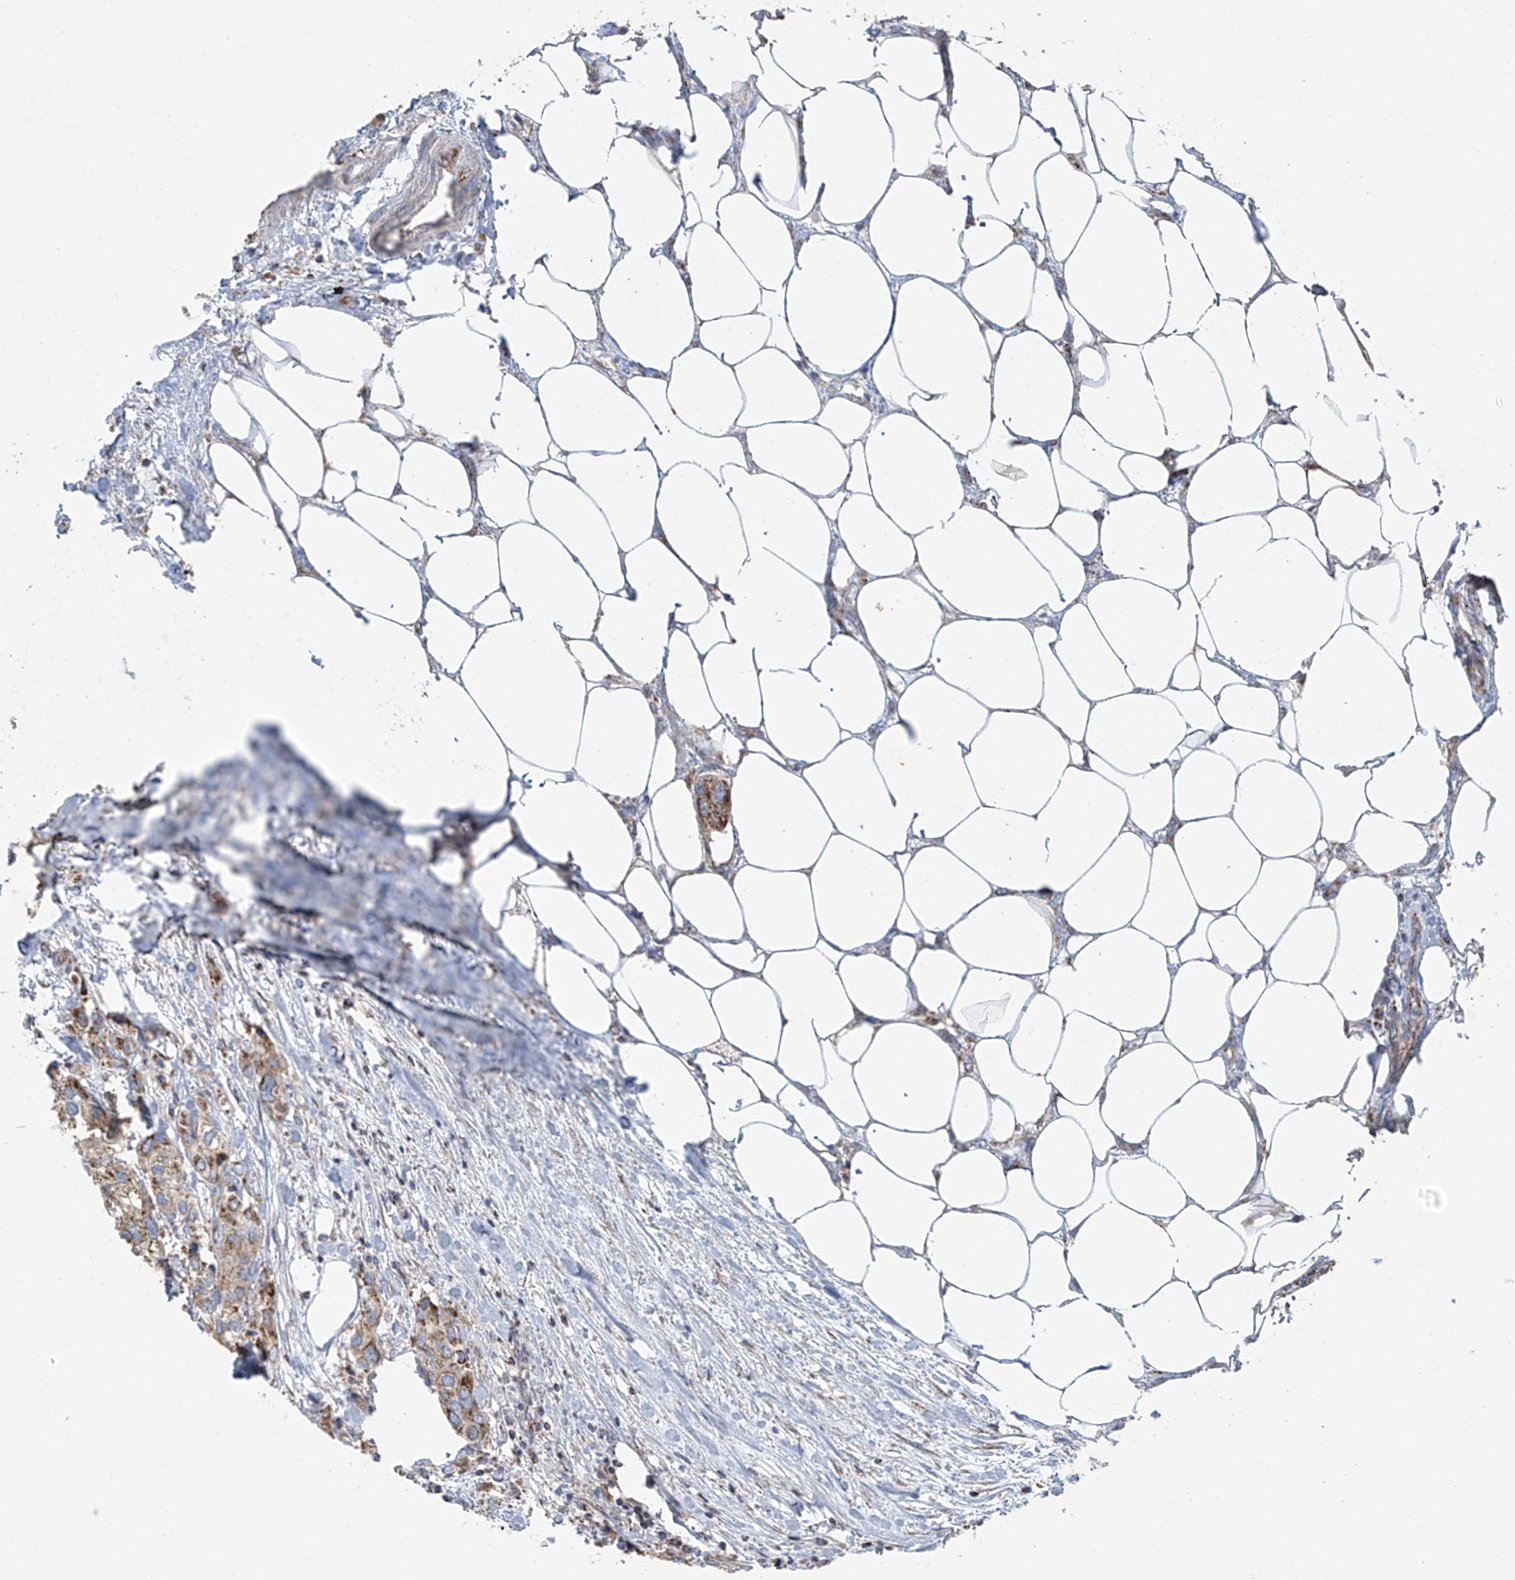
{"staining": {"intensity": "moderate", "quantity": ">75%", "location": "cytoplasmic/membranous"}, "tissue": "urothelial cancer", "cell_type": "Tumor cells", "image_type": "cancer", "snomed": [{"axis": "morphology", "description": "Urothelial carcinoma, High grade"}, {"axis": "topography", "description": "Urinary bladder"}], "caption": "The histopathology image demonstrates a brown stain indicating the presence of a protein in the cytoplasmic/membranous of tumor cells in urothelial carcinoma (high-grade). (DAB = brown stain, brightfield microscopy at high magnification).", "gene": "PNPT1", "patient": {"sex": "male", "age": 64}}